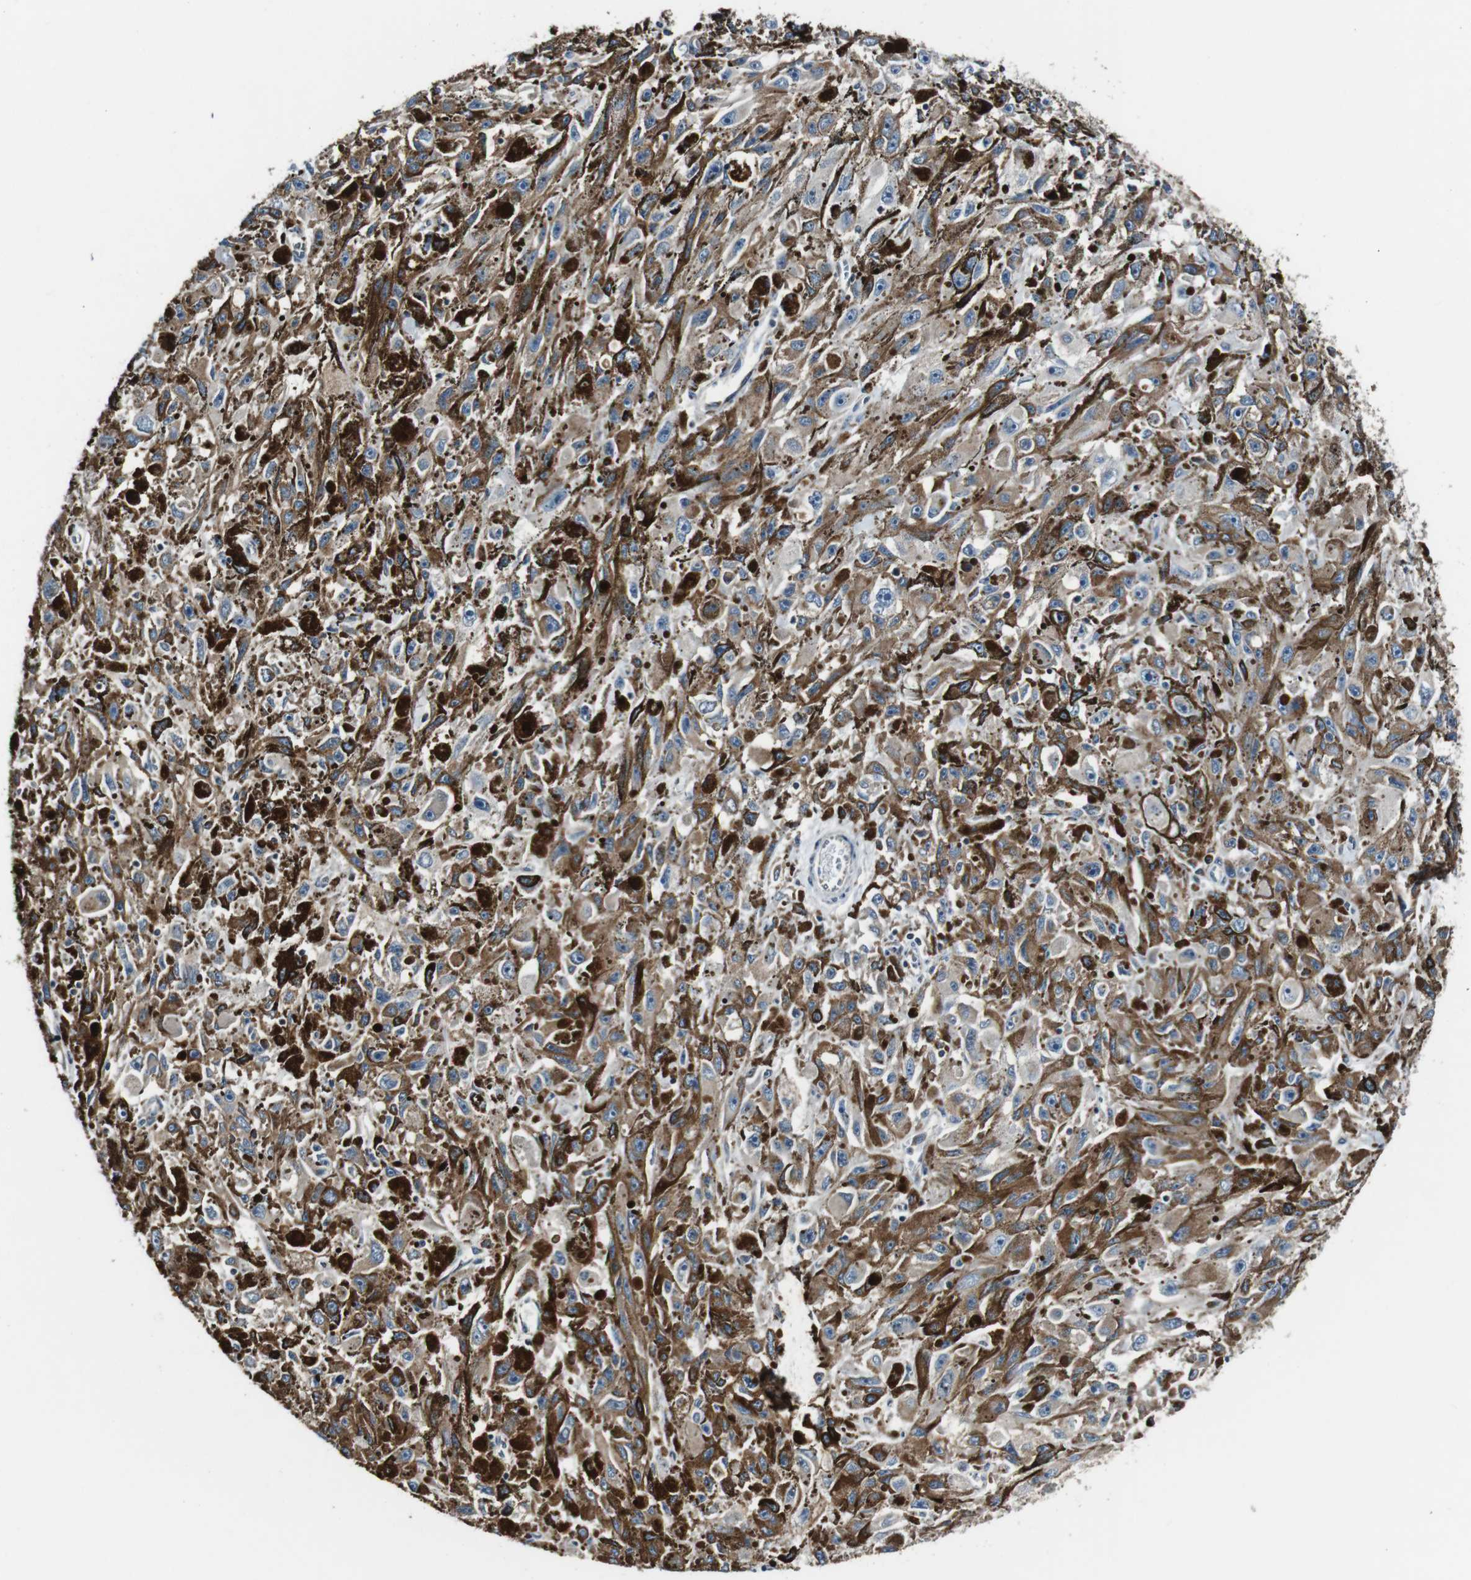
{"staining": {"intensity": "moderate", "quantity": "25%-75%", "location": "cytoplasmic/membranous"}, "tissue": "melanoma", "cell_type": "Tumor cells", "image_type": "cancer", "snomed": [{"axis": "morphology", "description": "Malignant melanoma, NOS"}, {"axis": "topography", "description": "Skin"}], "caption": "Protein analysis of malignant melanoma tissue displays moderate cytoplasmic/membranous expression in about 25%-75% of tumor cells. The staining was performed using DAB to visualize the protein expression in brown, while the nuclei were stained in blue with hematoxylin (Magnification: 20x).", "gene": "CISD2", "patient": {"sex": "female", "age": 104}}